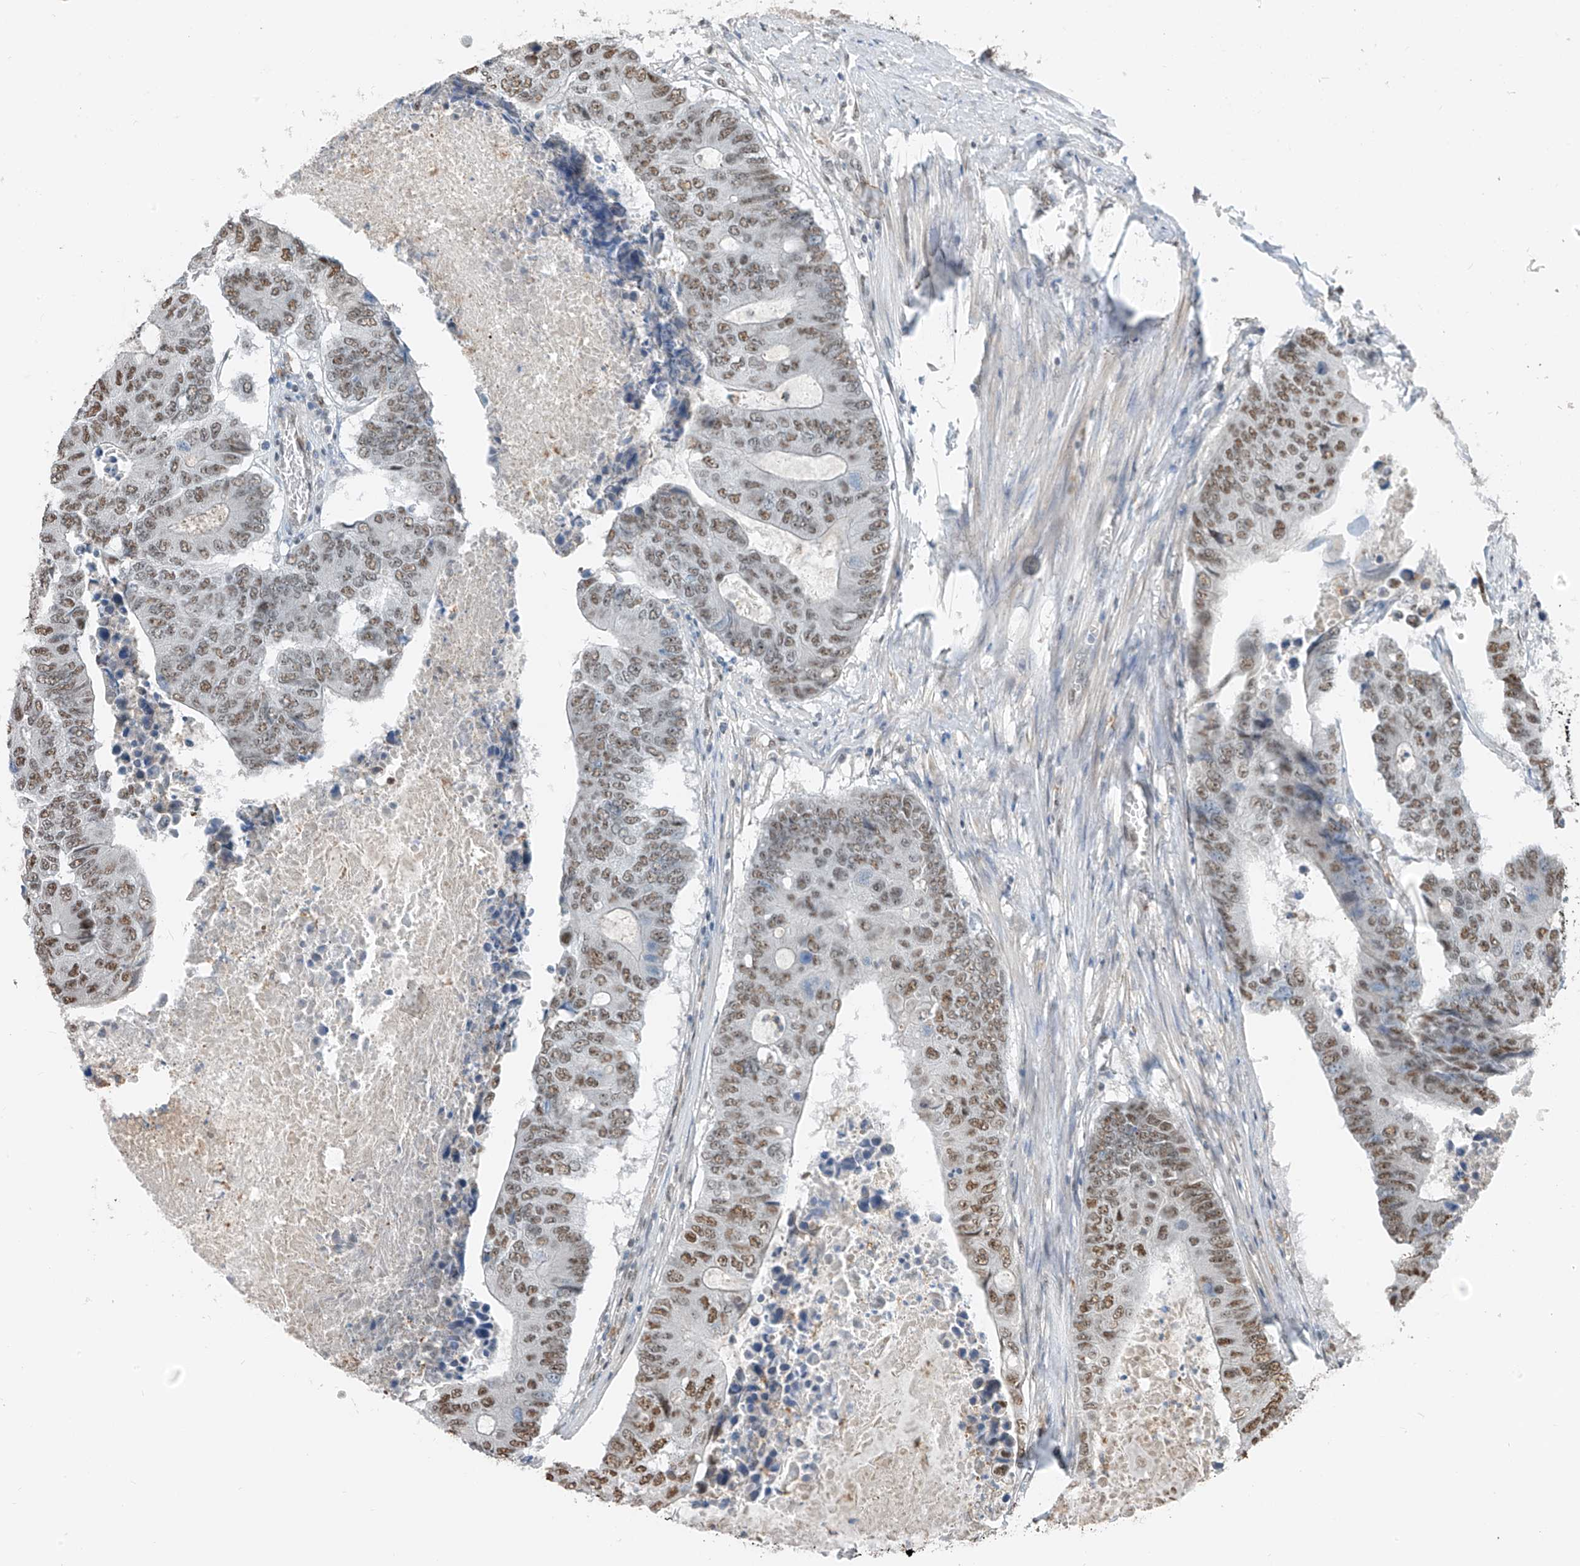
{"staining": {"intensity": "moderate", "quantity": ">75%", "location": "nuclear"}, "tissue": "colorectal cancer", "cell_type": "Tumor cells", "image_type": "cancer", "snomed": [{"axis": "morphology", "description": "Adenocarcinoma, NOS"}, {"axis": "topography", "description": "Colon"}], "caption": "Adenocarcinoma (colorectal) stained with immunohistochemistry reveals moderate nuclear expression in approximately >75% of tumor cells.", "gene": "RBP7", "patient": {"sex": "male", "age": 87}}